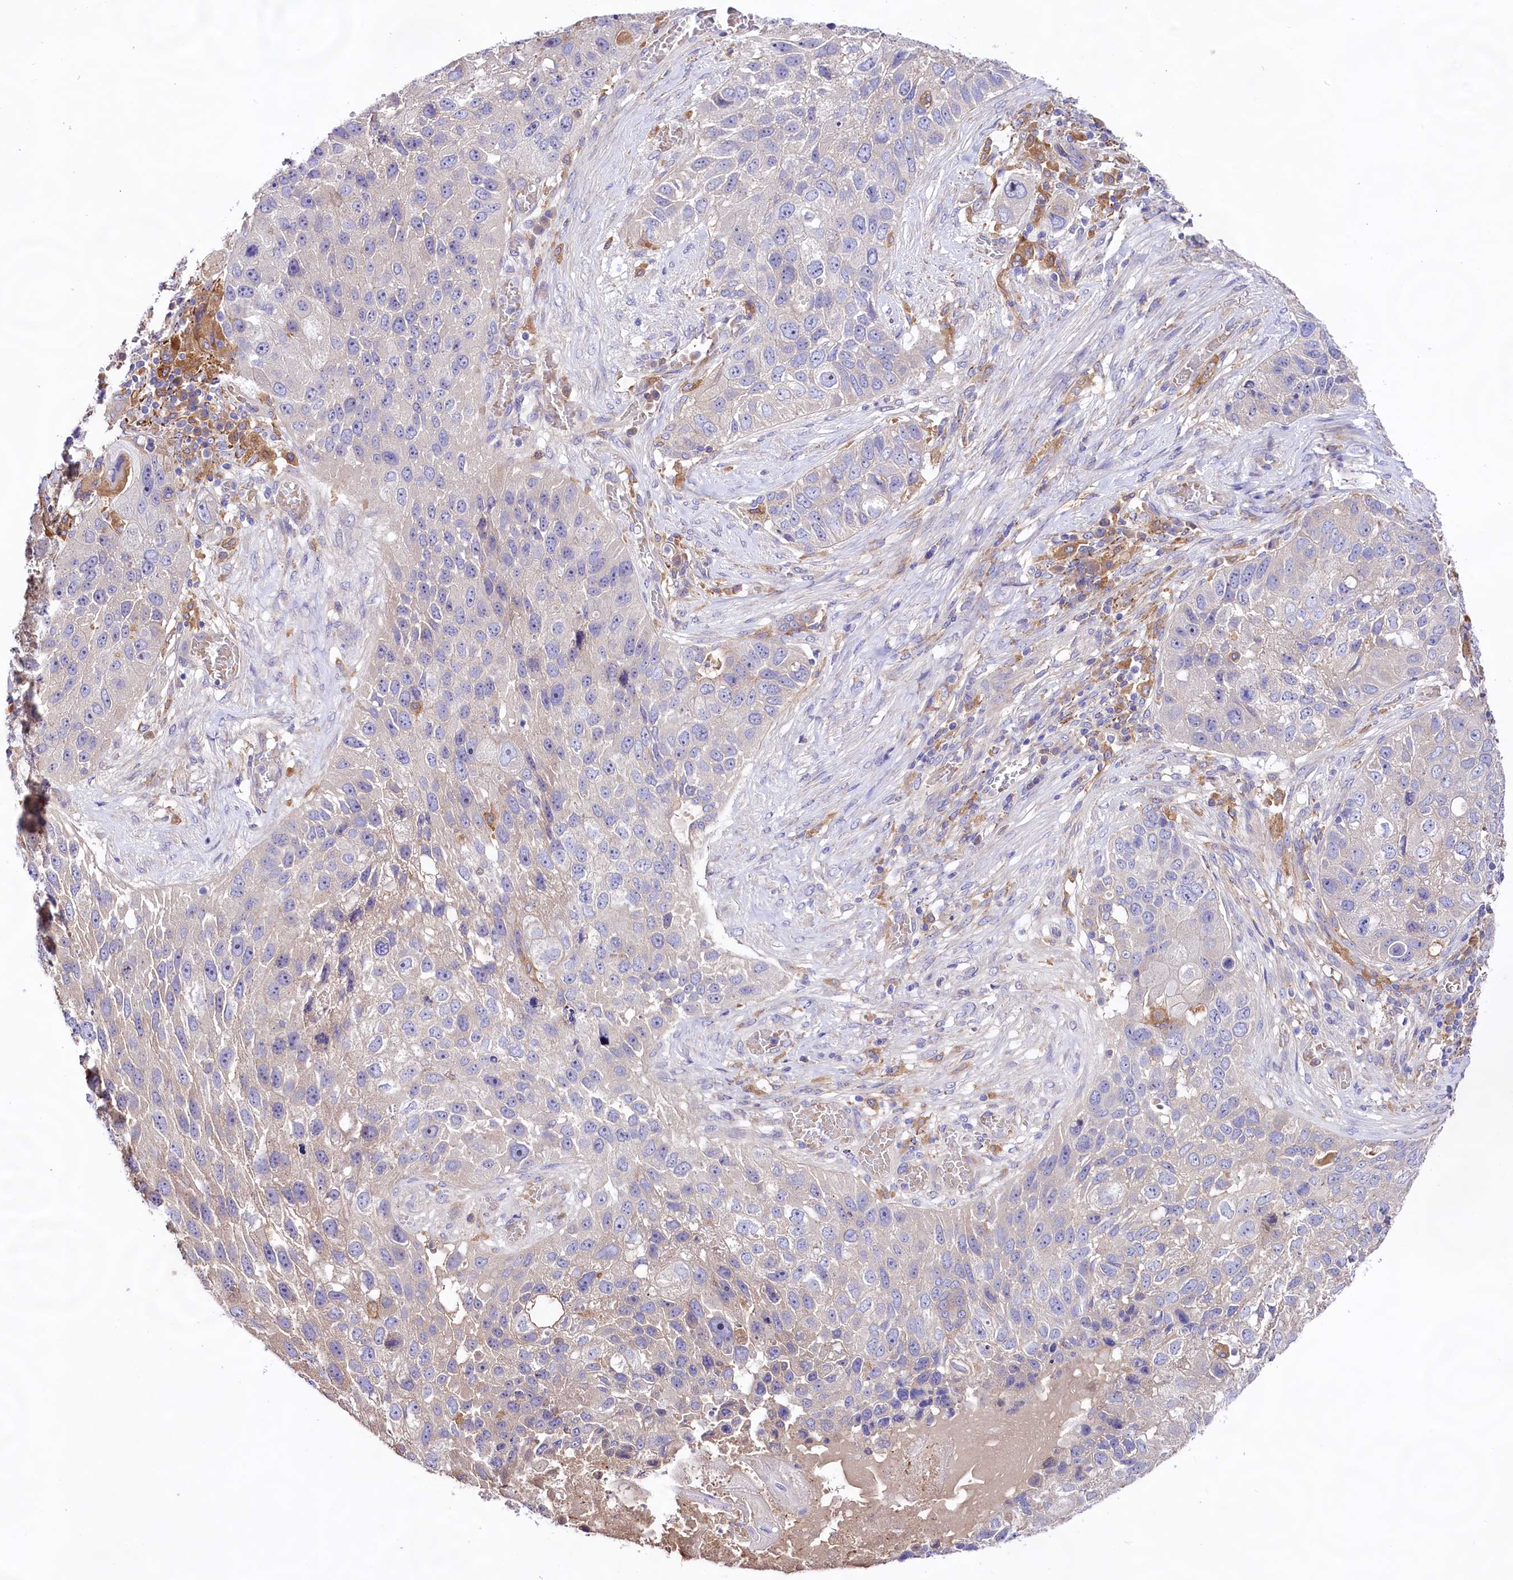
{"staining": {"intensity": "negative", "quantity": "none", "location": "none"}, "tissue": "lung cancer", "cell_type": "Tumor cells", "image_type": "cancer", "snomed": [{"axis": "morphology", "description": "Squamous cell carcinoma, NOS"}, {"axis": "topography", "description": "Lung"}], "caption": "The IHC image has no significant staining in tumor cells of lung cancer tissue.", "gene": "DMXL2", "patient": {"sex": "male", "age": 61}}